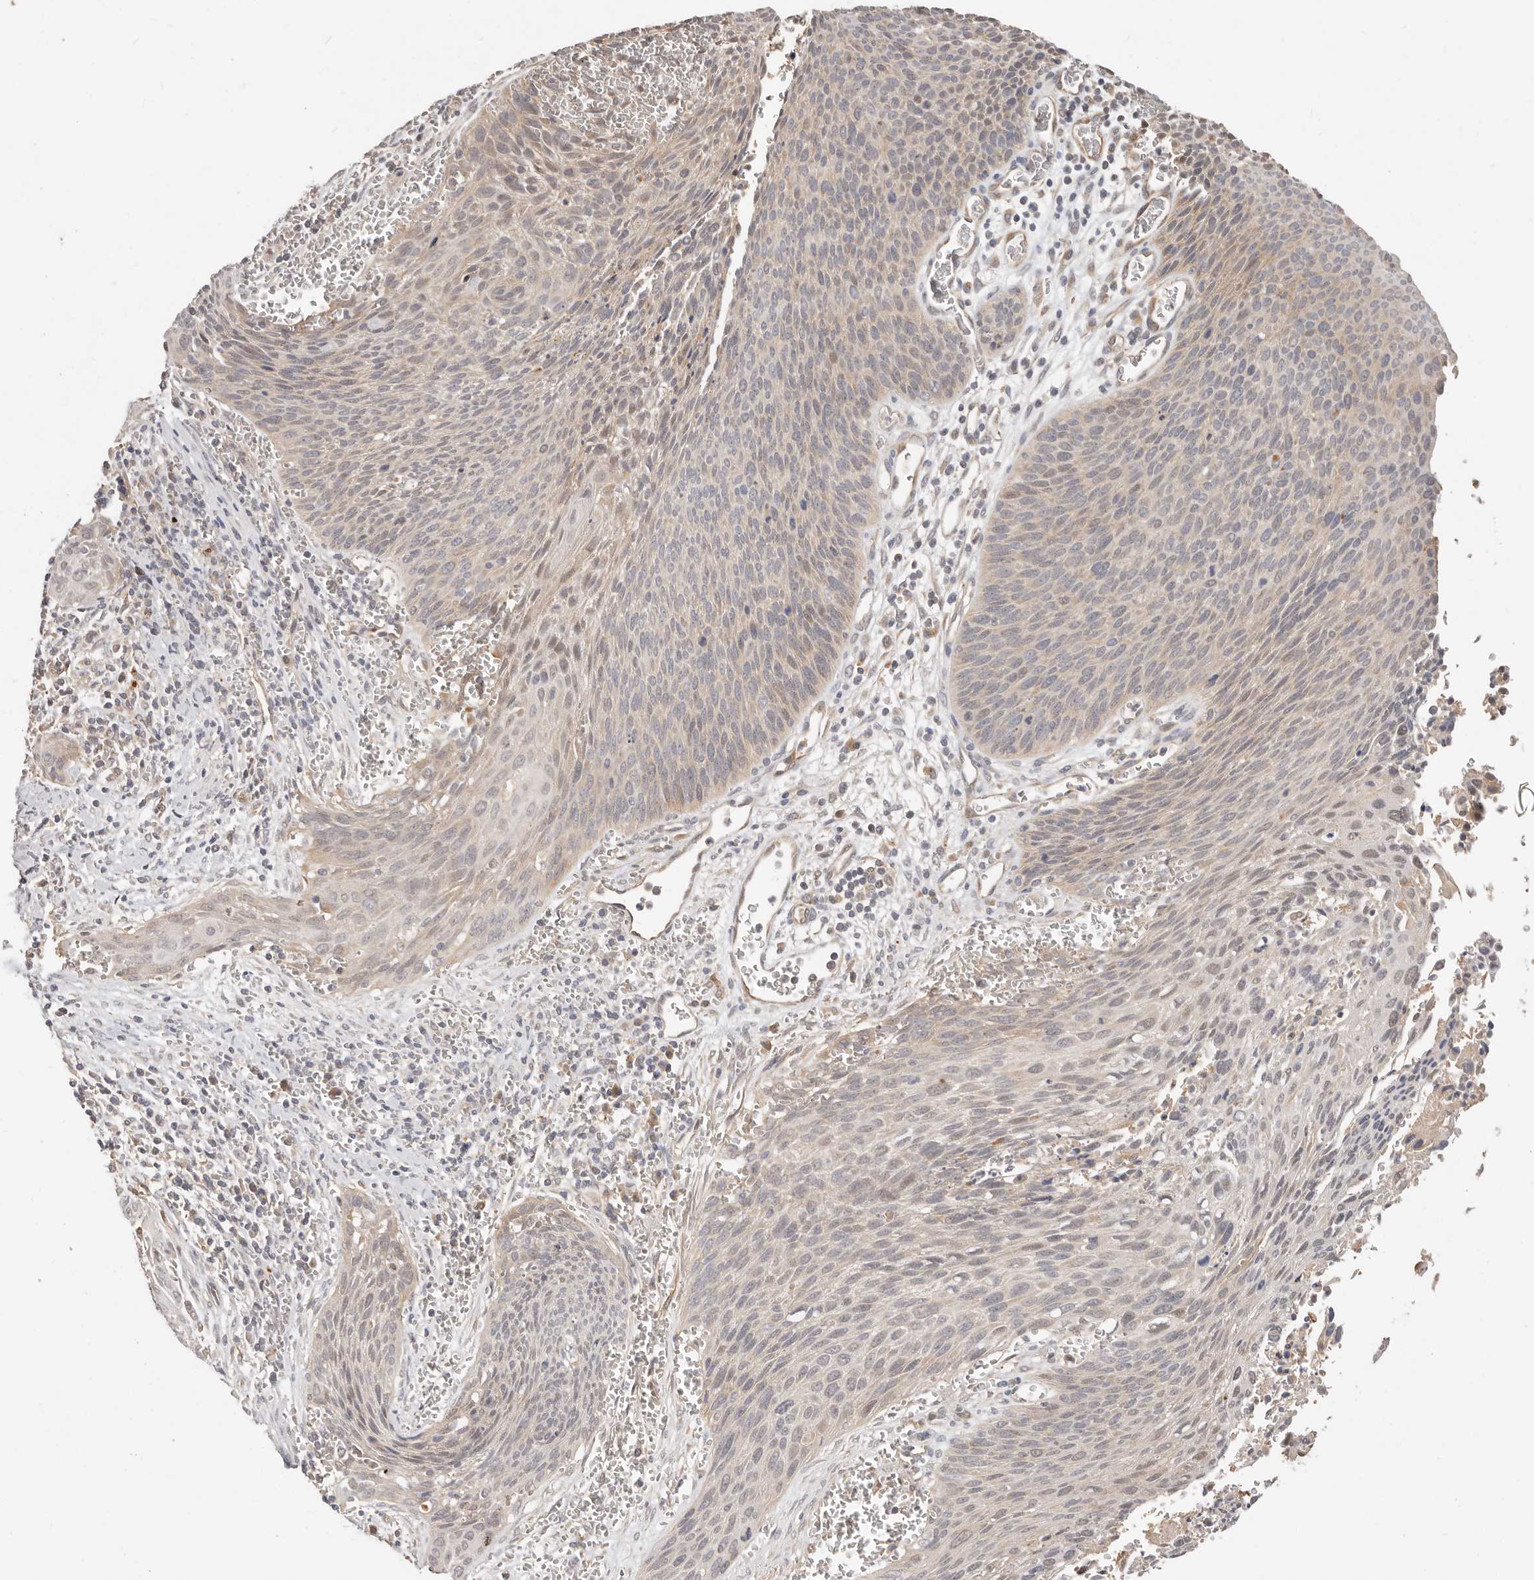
{"staining": {"intensity": "moderate", "quantity": "<25%", "location": "cytoplasmic/membranous"}, "tissue": "cervical cancer", "cell_type": "Tumor cells", "image_type": "cancer", "snomed": [{"axis": "morphology", "description": "Squamous cell carcinoma, NOS"}, {"axis": "topography", "description": "Cervix"}], "caption": "Immunohistochemical staining of cervical squamous cell carcinoma reveals moderate cytoplasmic/membranous protein staining in approximately <25% of tumor cells. The staining is performed using DAB brown chromogen to label protein expression. The nuclei are counter-stained blue using hematoxylin.", "gene": "MTFR2", "patient": {"sex": "female", "age": 55}}